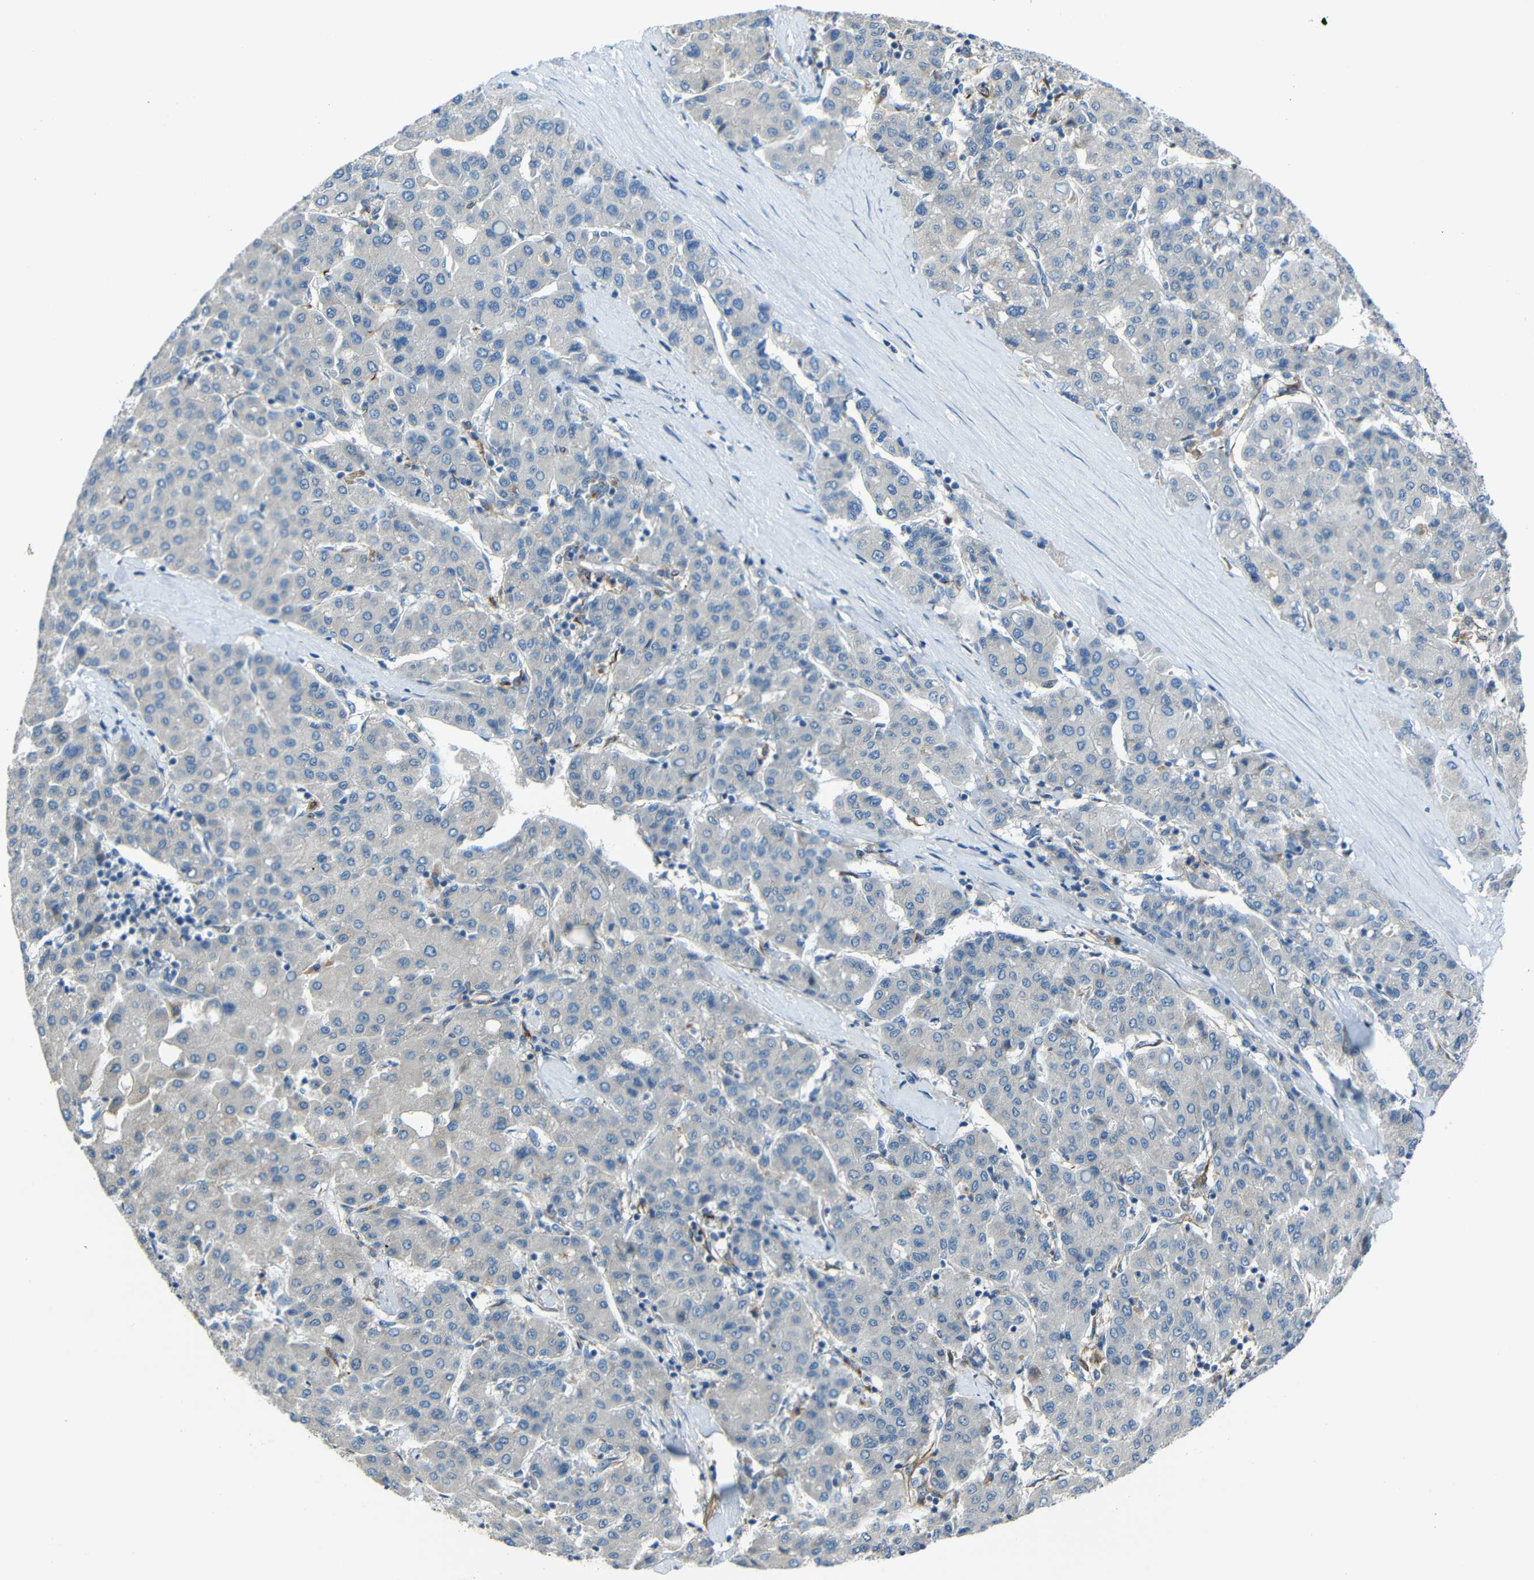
{"staining": {"intensity": "negative", "quantity": "none", "location": "none"}, "tissue": "liver cancer", "cell_type": "Tumor cells", "image_type": "cancer", "snomed": [{"axis": "morphology", "description": "Carcinoma, Hepatocellular, NOS"}, {"axis": "topography", "description": "Liver"}], "caption": "Protein analysis of hepatocellular carcinoma (liver) displays no significant staining in tumor cells. The staining was performed using DAB to visualize the protein expression in brown, while the nuclei were stained in blue with hematoxylin (Magnification: 20x).", "gene": "DCLK1", "patient": {"sex": "male", "age": 65}}